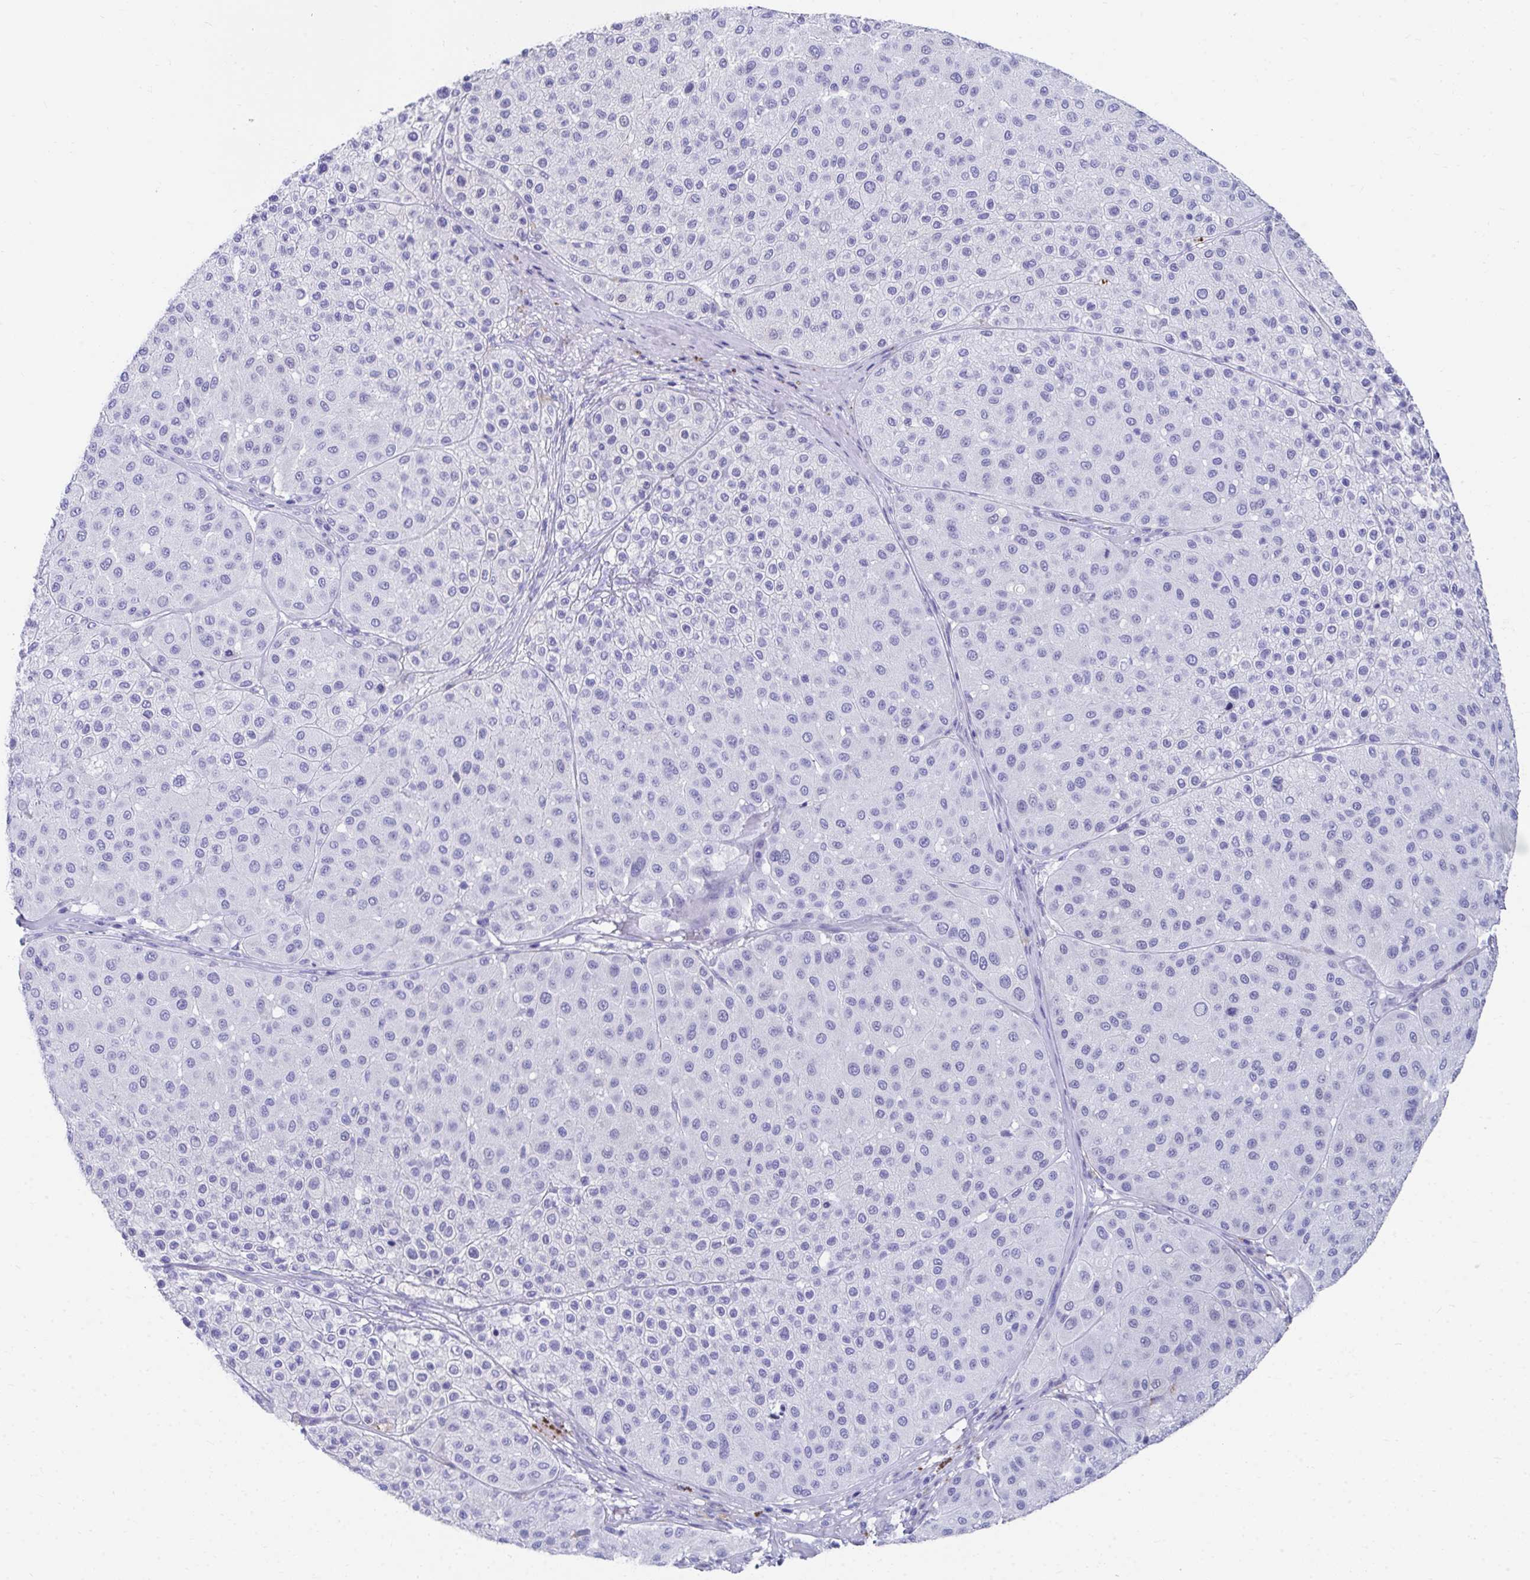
{"staining": {"intensity": "negative", "quantity": "none", "location": "none"}, "tissue": "melanoma", "cell_type": "Tumor cells", "image_type": "cancer", "snomed": [{"axis": "morphology", "description": "Malignant melanoma, Metastatic site"}, {"axis": "topography", "description": "Smooth muscle"}], "caption": "Protein analysis of malignant melanoma (metastatic site) reveals no significant expression in tumor cells.", "gene": "HGD", "patient": {"sex": "male", "age": 41}}